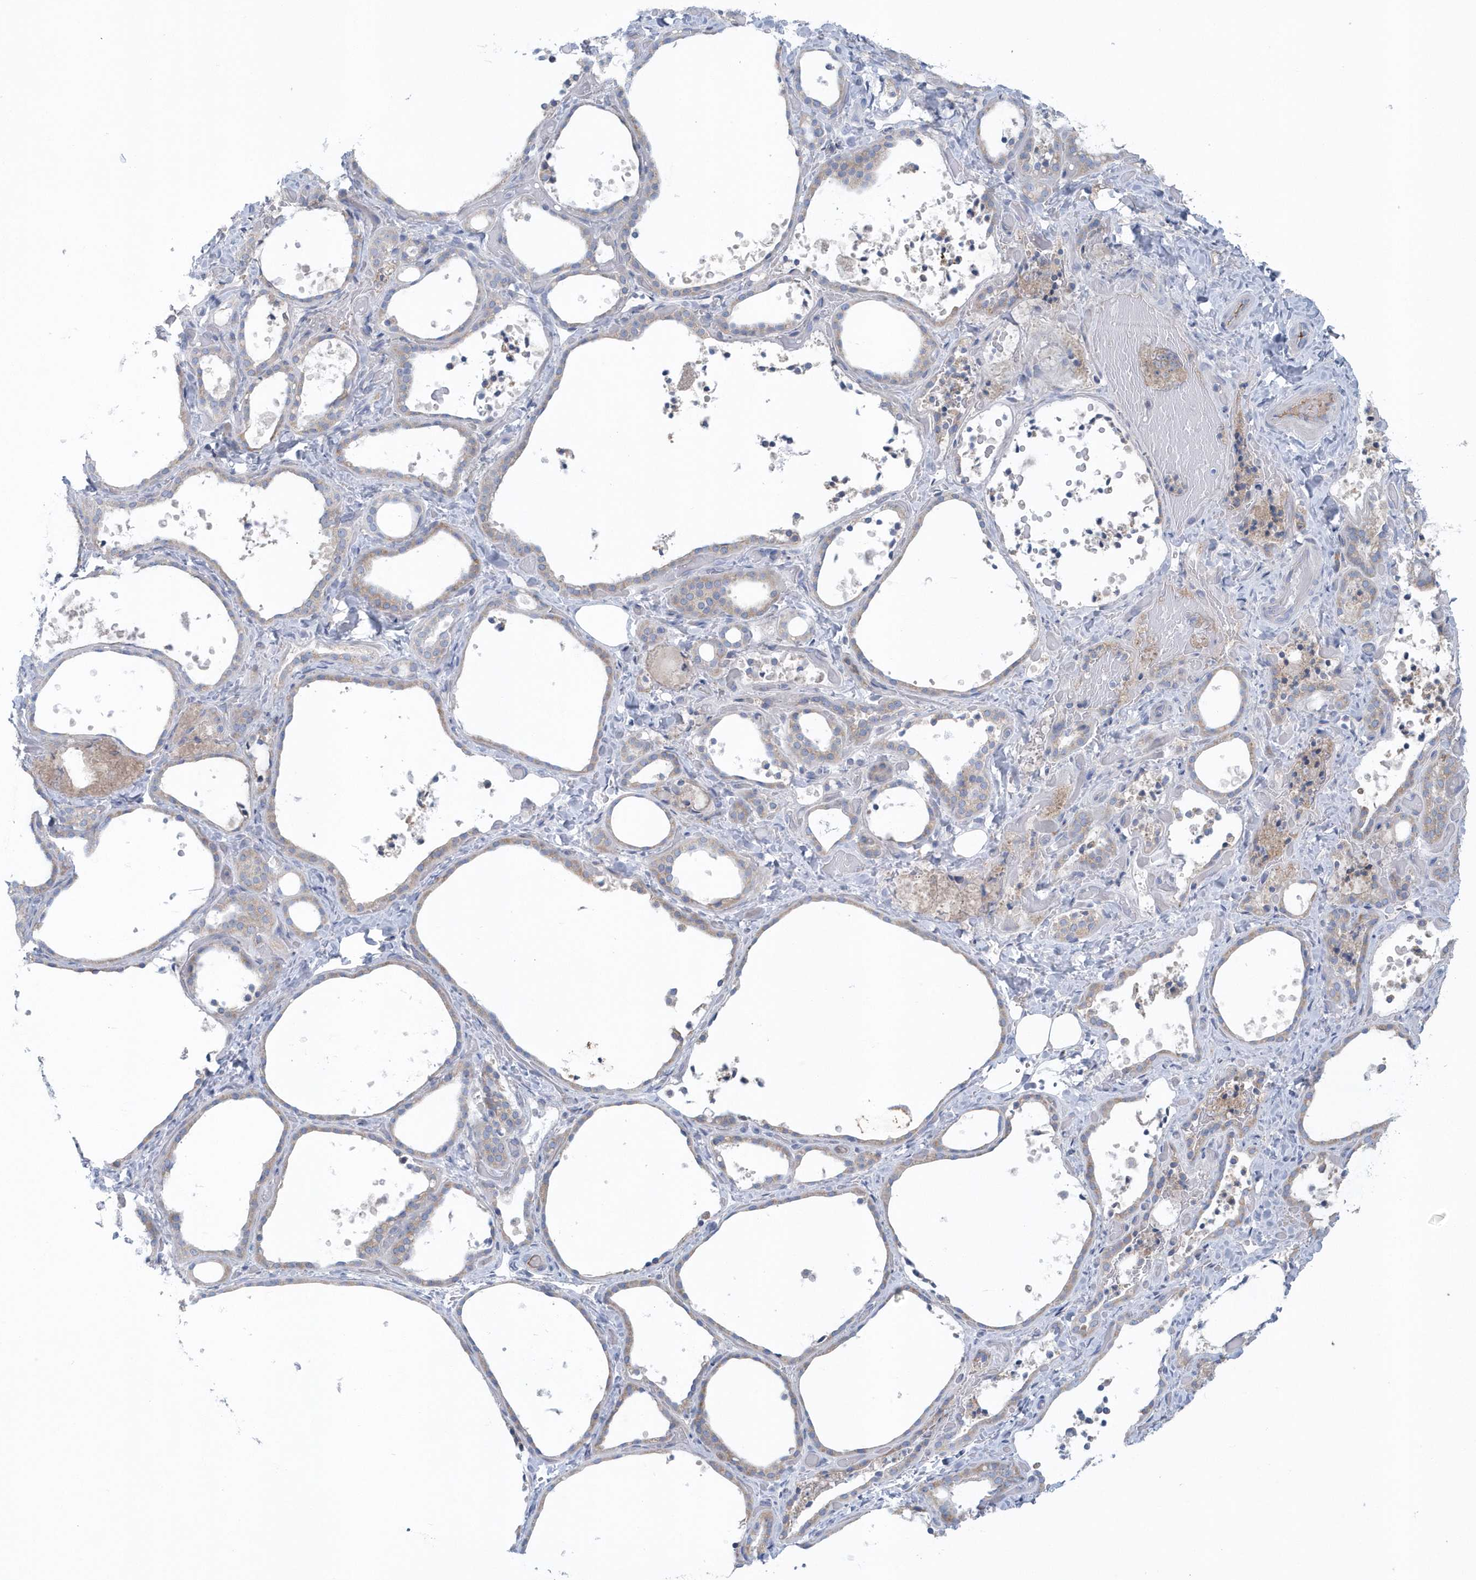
{"staining": {"intensity": "moderate", "quantity": "25%-75%", "location": "cytoplasmic/membranous"}, "tissue": "thyroid gland", "cell_type": "Glandular cells", "image_type": "normal", "snomed": [{"axis": "morphology", "description": "Normal tissue, NOS"}, {"axis": "topography", "description": "Thyroid gland"}], "caption": "Immunohistochemical staining of benign human thyroid gland shows medium levels of moderate cytoplasmic/membranous positivity in approximately 25%-75% of glandular cells. The staining was performed using DAB to visualize the protein expression in brown, while the nuclei were stained in blue with hematoxylin (Magnification: 20x).", "gene": "SPATA18", "patient": {"sex": "female", "age": 44}}